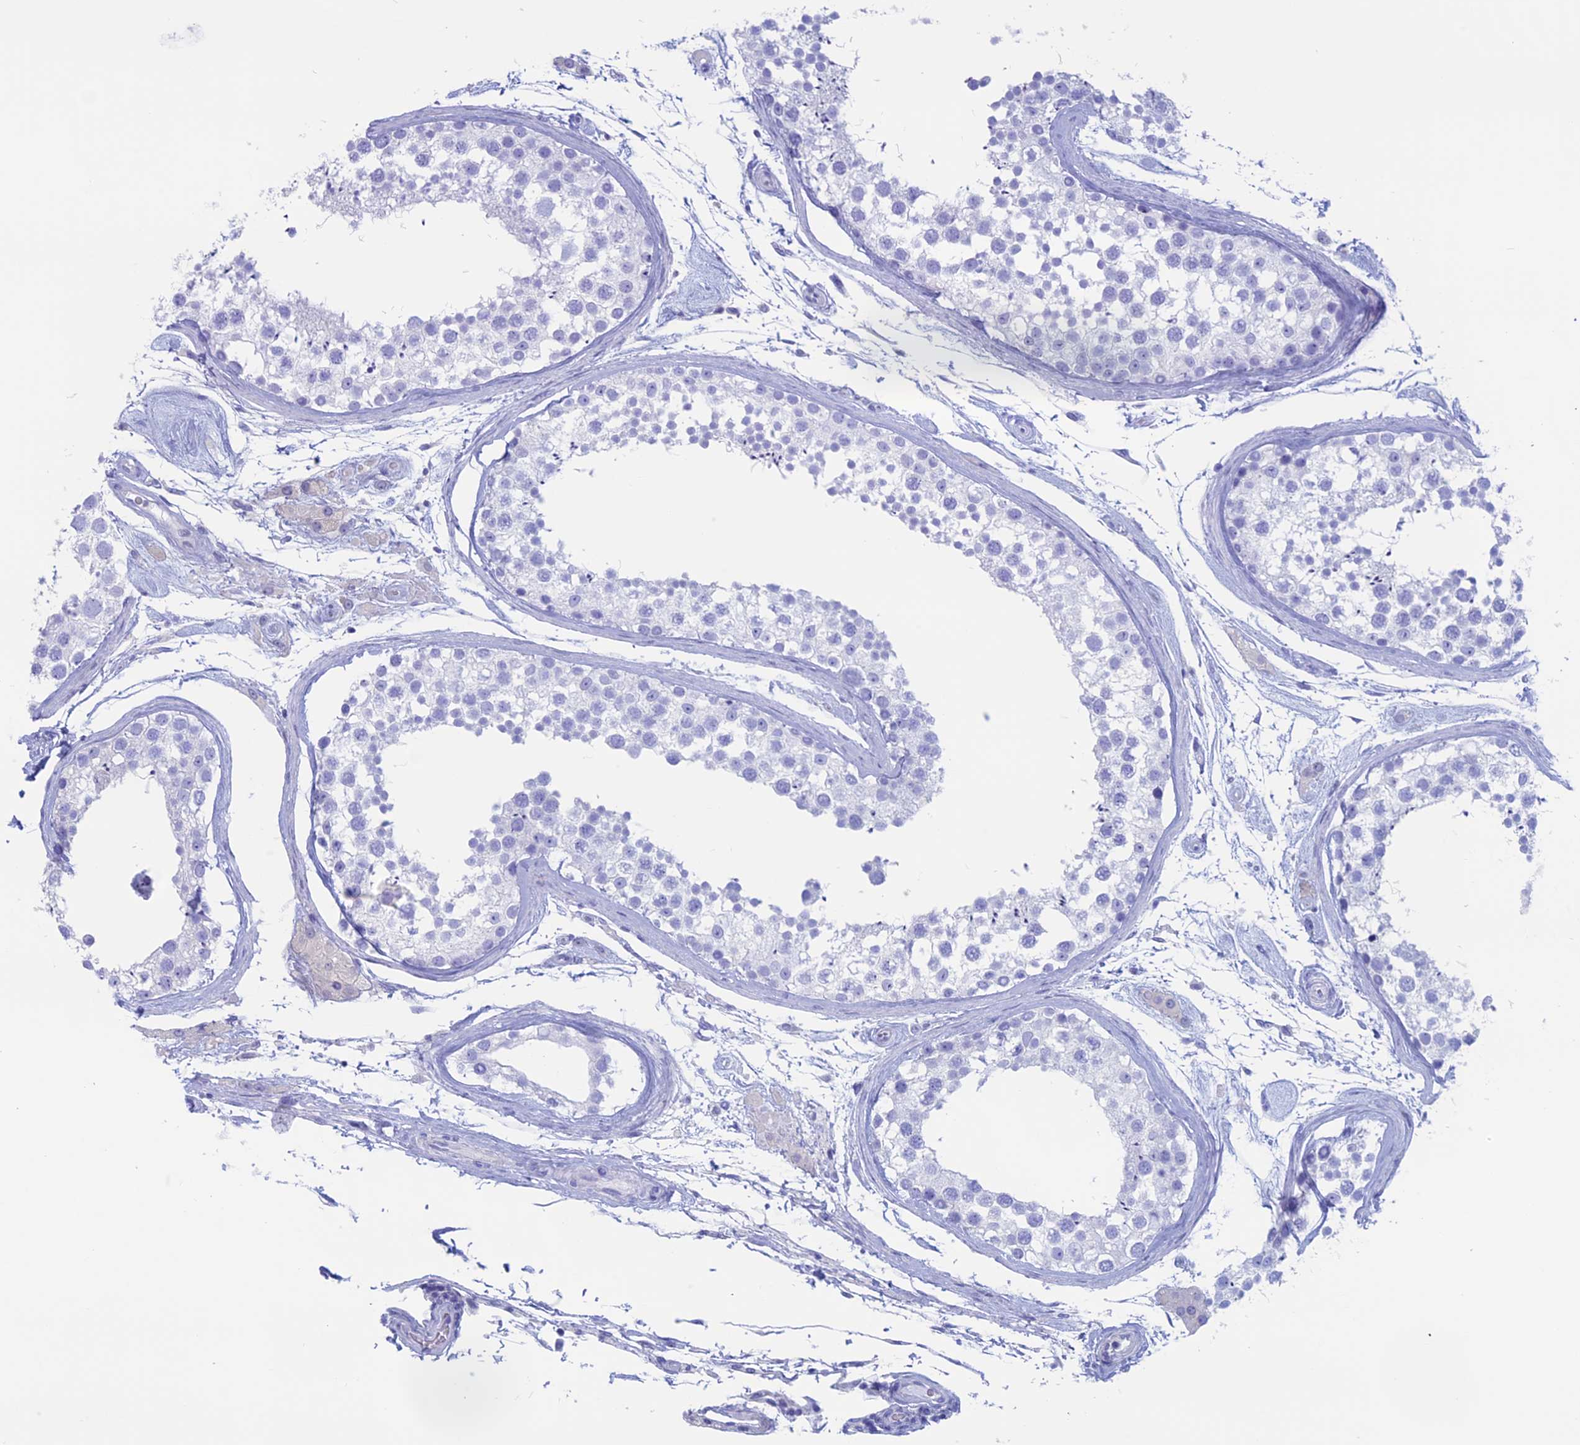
{"staining": {"intensity": "negative", "quantity": "none", "location": "none"}, "tissue": "testis", "cell_type": "Cells in seminiferous ducts", "image_type": "normal", "snomed": [{"axis": "morphology", "description": "Normal tissue, NOS"}, {"axis": "topography", "description": "Testis"}], "caption": "This photomicrograph is of unremarkable testis stained with immunohistochemistry (IHC) to label a protein in brown with the nuclei are counter-stained blue. There is no staining in cells in seminiferous ducts. Brightfield microscopy of IHC stained with DAB (3,3'-diaminobenzidine) (brown) and hematoxylin (blue), captured at high magnification.", "gene": "RP1", "patient": {"sex": "male", "age": 46}}